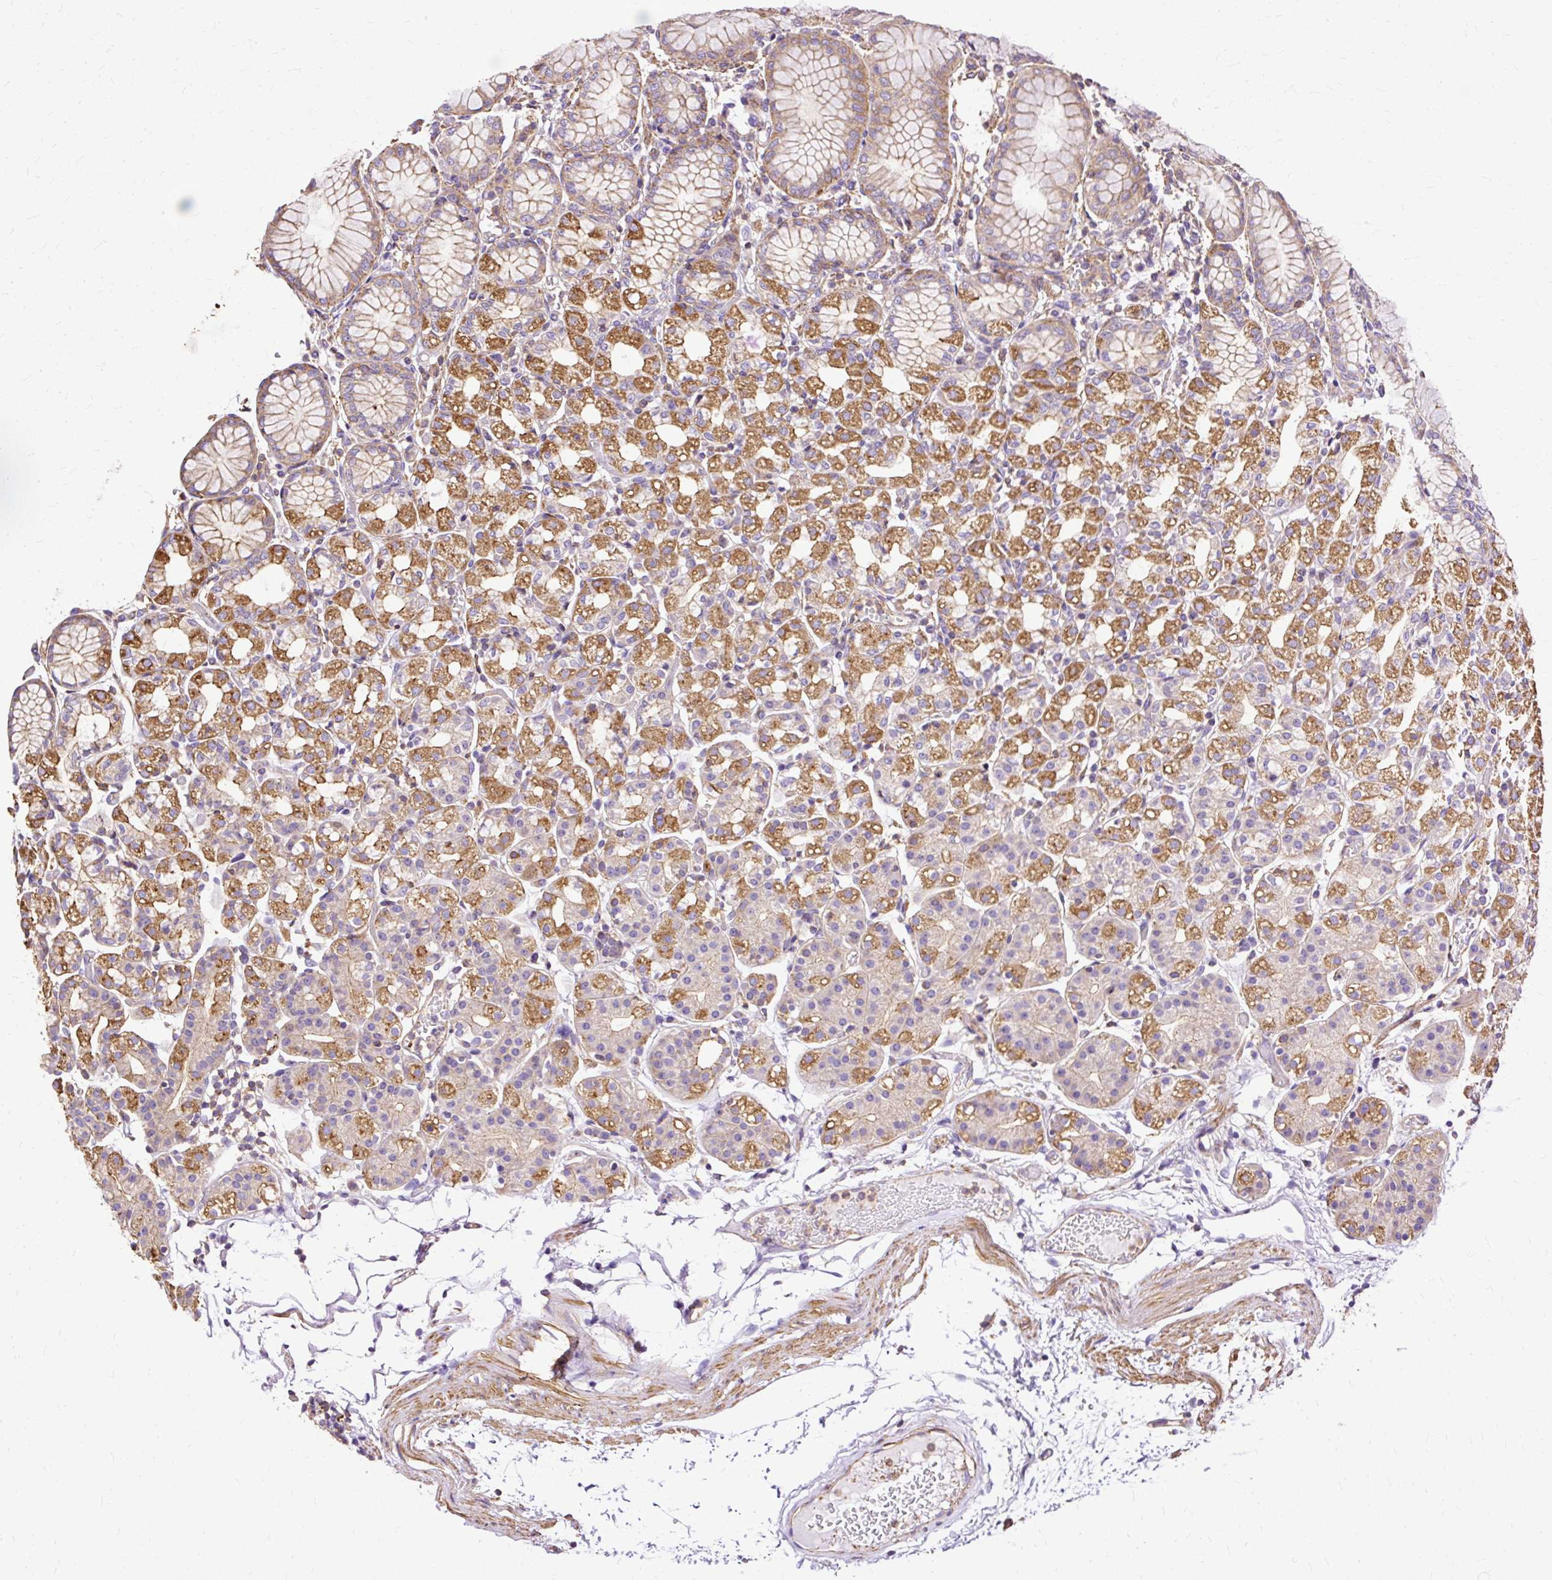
{"staining": {"intensity": "strong", "quantity": "25%-75%", "location": "cytoplasmic/membranous"}, "tissue": "stomach", "cell_type": "Glandular cells", "image_type": "normal", "snomed": [{"axis": "morphology", "description": "Normal tissue, NOS"}, {"axis": "topography", "description": "Stomach"}], "caption": "Protein expression analysis of benign stomach reveals strong cytoplasmic/membranous expression in approximately 25%-75% of glandular cells.", "gene": "KLHL11", "patient": {"sex": "female", "age": 57}}